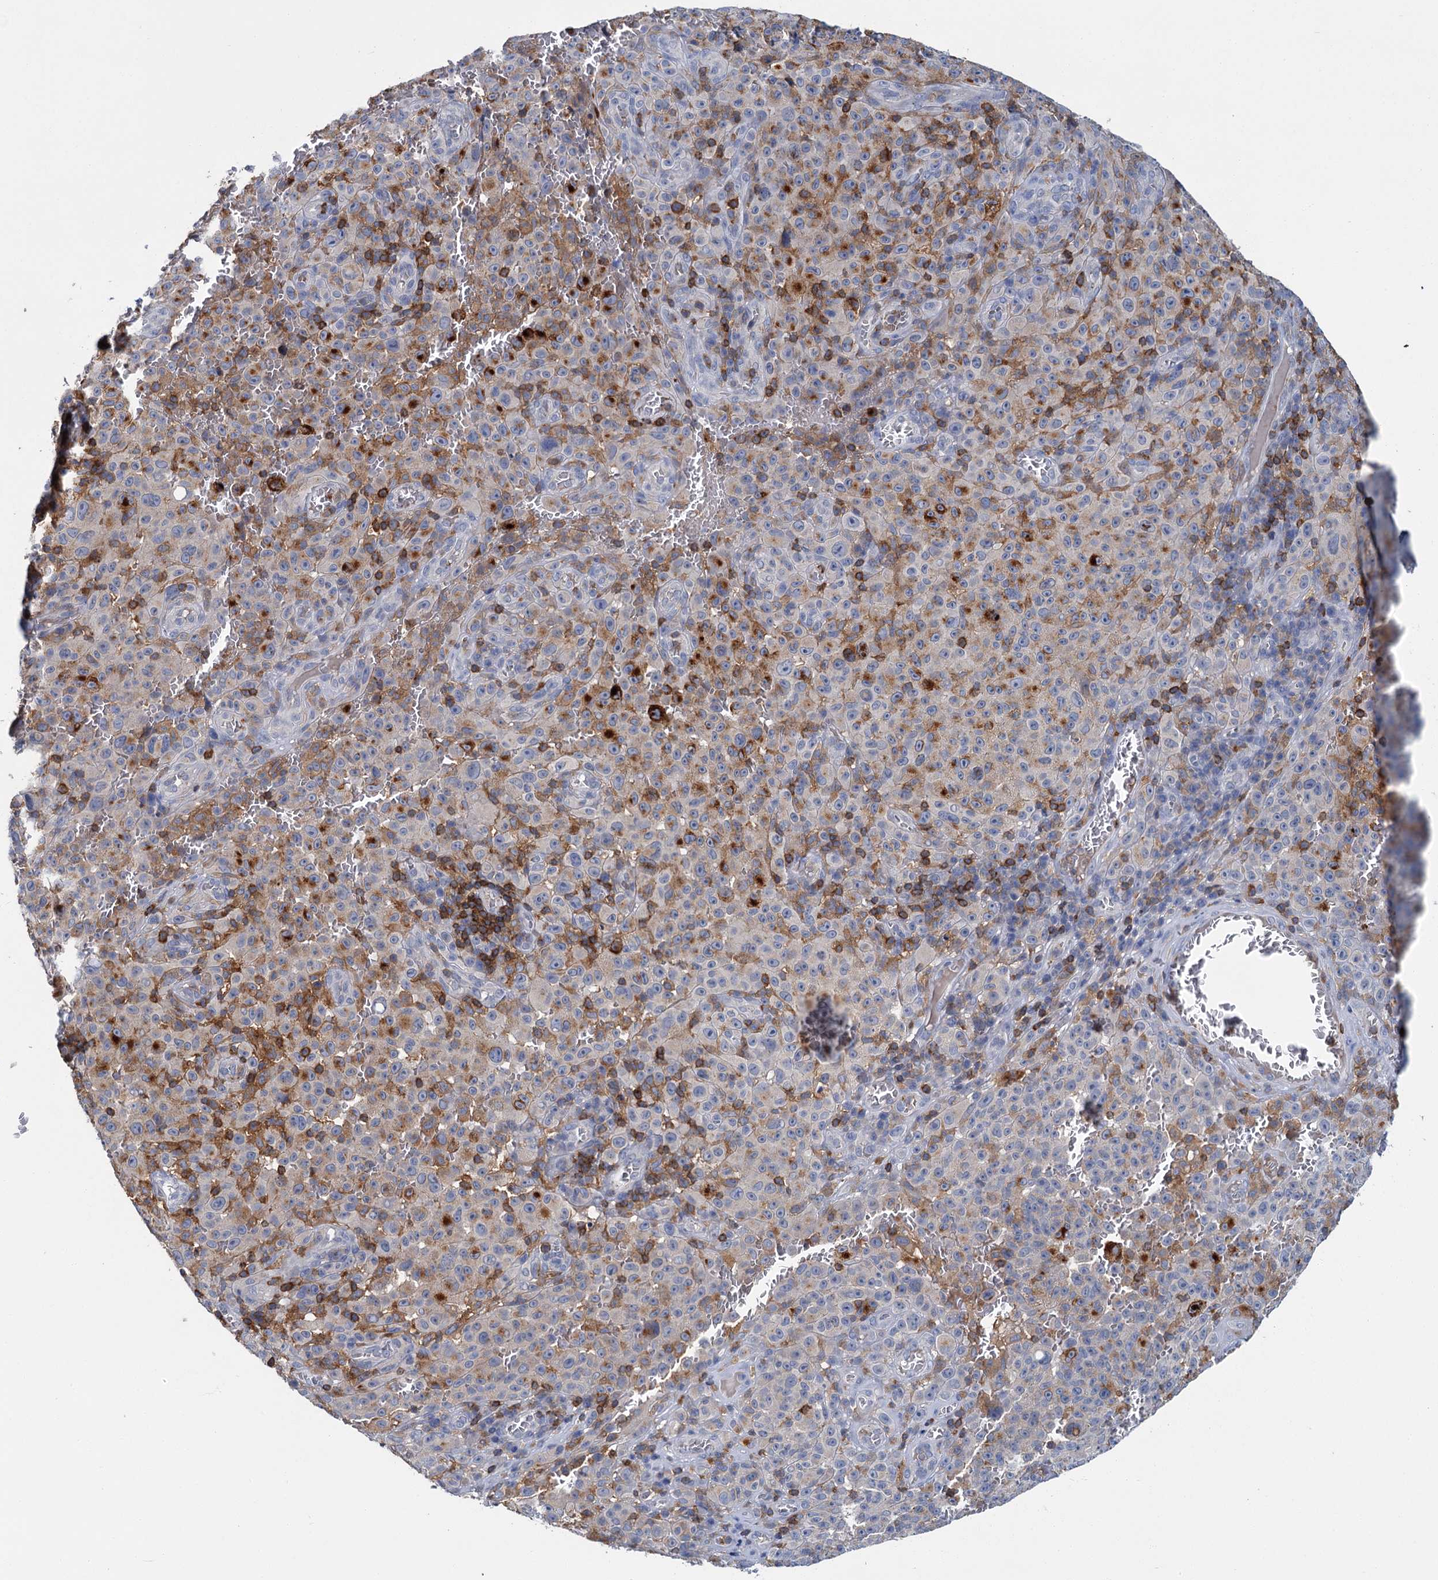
{"staining": {"intensity": "moderate", "quantity": "<25%", "location": "cytoplasmic/membranous"}, "tissue": "melanoma", "cell_type": "Tumor cells", "image_type": "cancer", "snomed": [{"axis": "morphology", "description": "Malignant melanoma, NOS"}, {"axis": "topography", "description": "Skin"}], "caption": "Immunohistochemical staining of human melanoma shows moderate cytoplasmic/membranous protein staining in approximately <25% of tumor cells. Using DAB (brown) and hematoxylin (blue) stains, captured at high magnification using brightfield microscopy.", "gene": "FGFR2", "patient": {"sex": "female", "age": 82}}